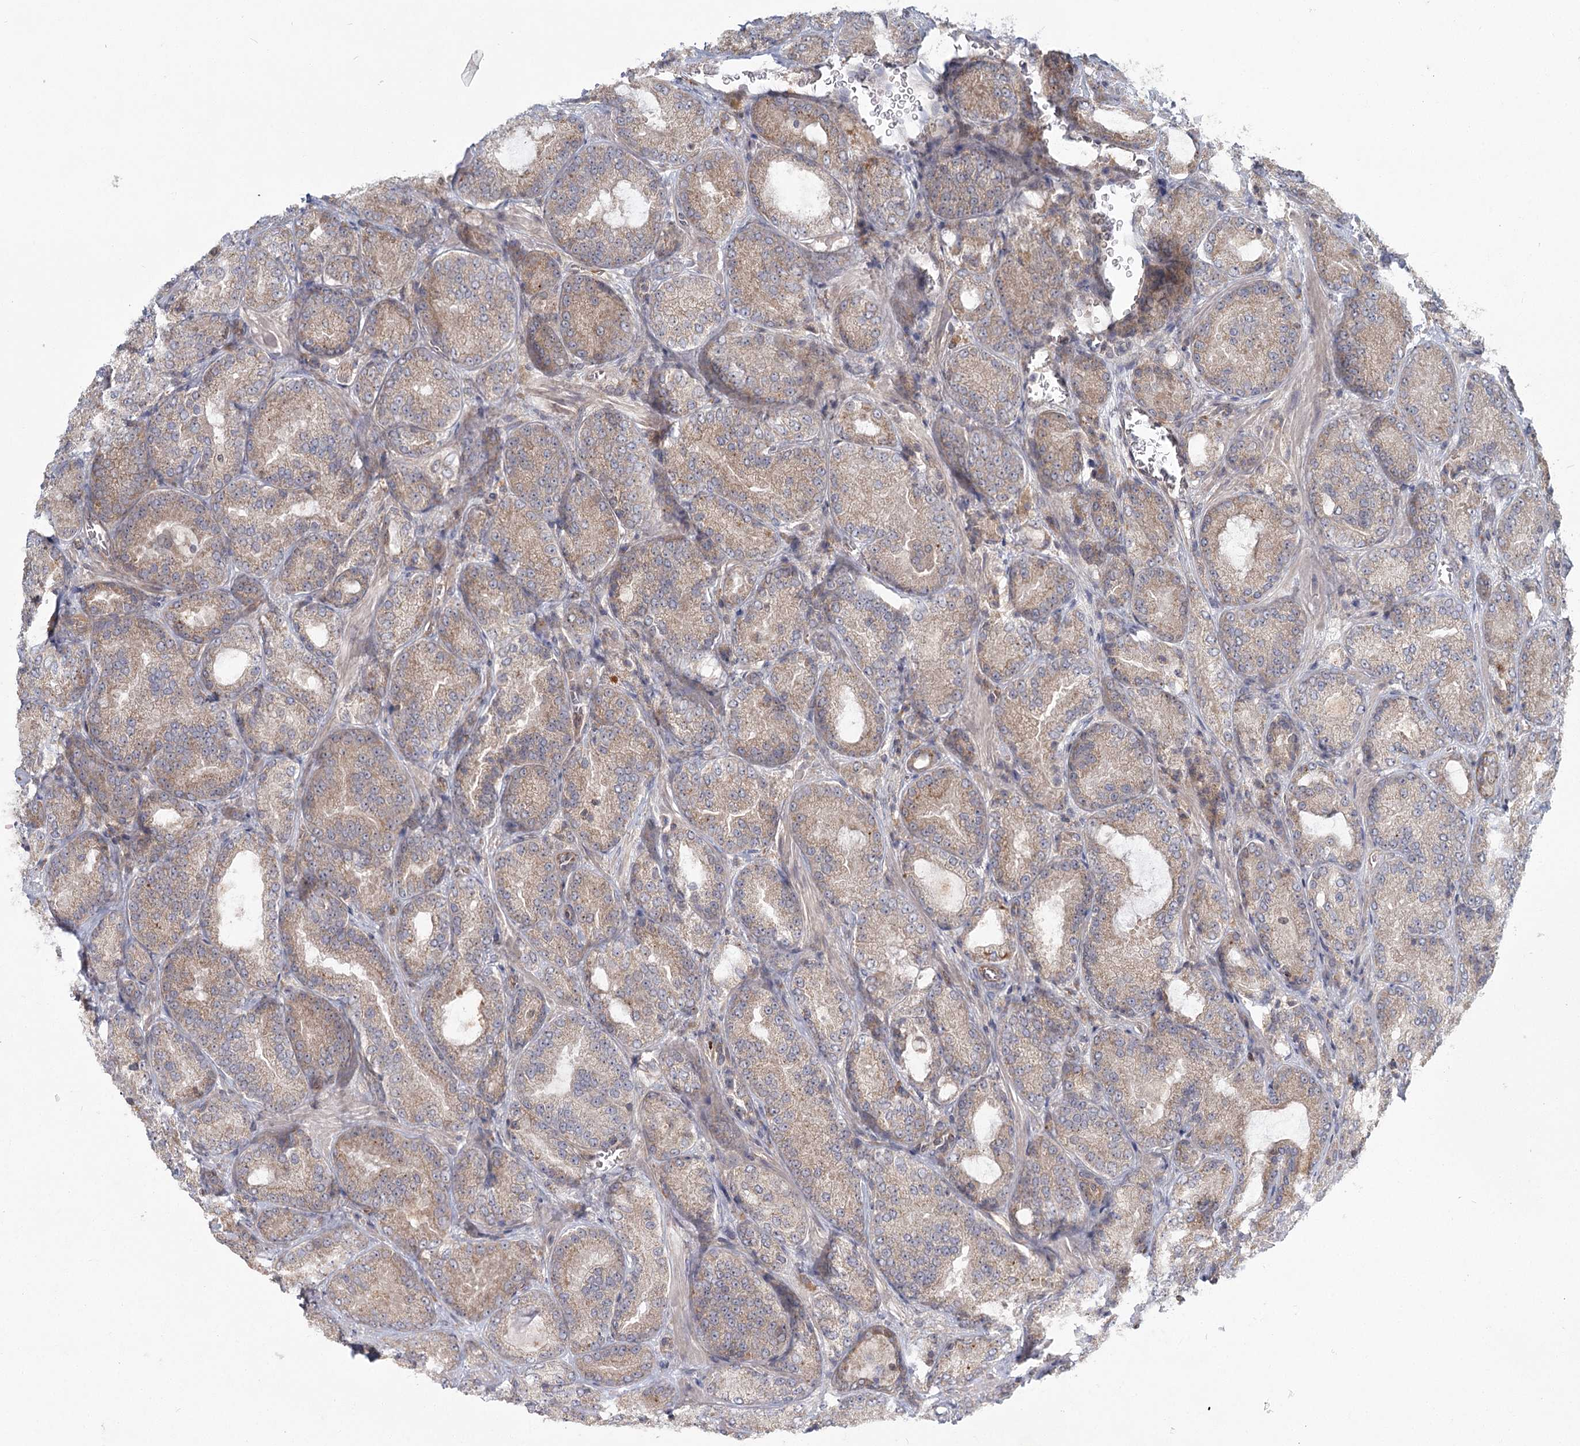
{"staining": {"intensity": "moderate", "quantity": "25%-75%", "location": "cytoplasmic/membranous"}, "tissue": "prostate cancer", "cell_type": "Tumor cells", "image_type": "cancer", "snomed": [{"axis": "morphology", "description": "Adenocarcinoma, Low grade"}, {"axis": "topography", "description": "Prostate"}], "caption": "Brown immunohistochemical staining in human adenocarcinoma (low-grade) (prostate) demonstrates moderate cytoplasmic/membranous expression in about 25%-75% of tumor cells.", "gene": "THNSL1", "patient": {"sex": "male", "age": 74}}